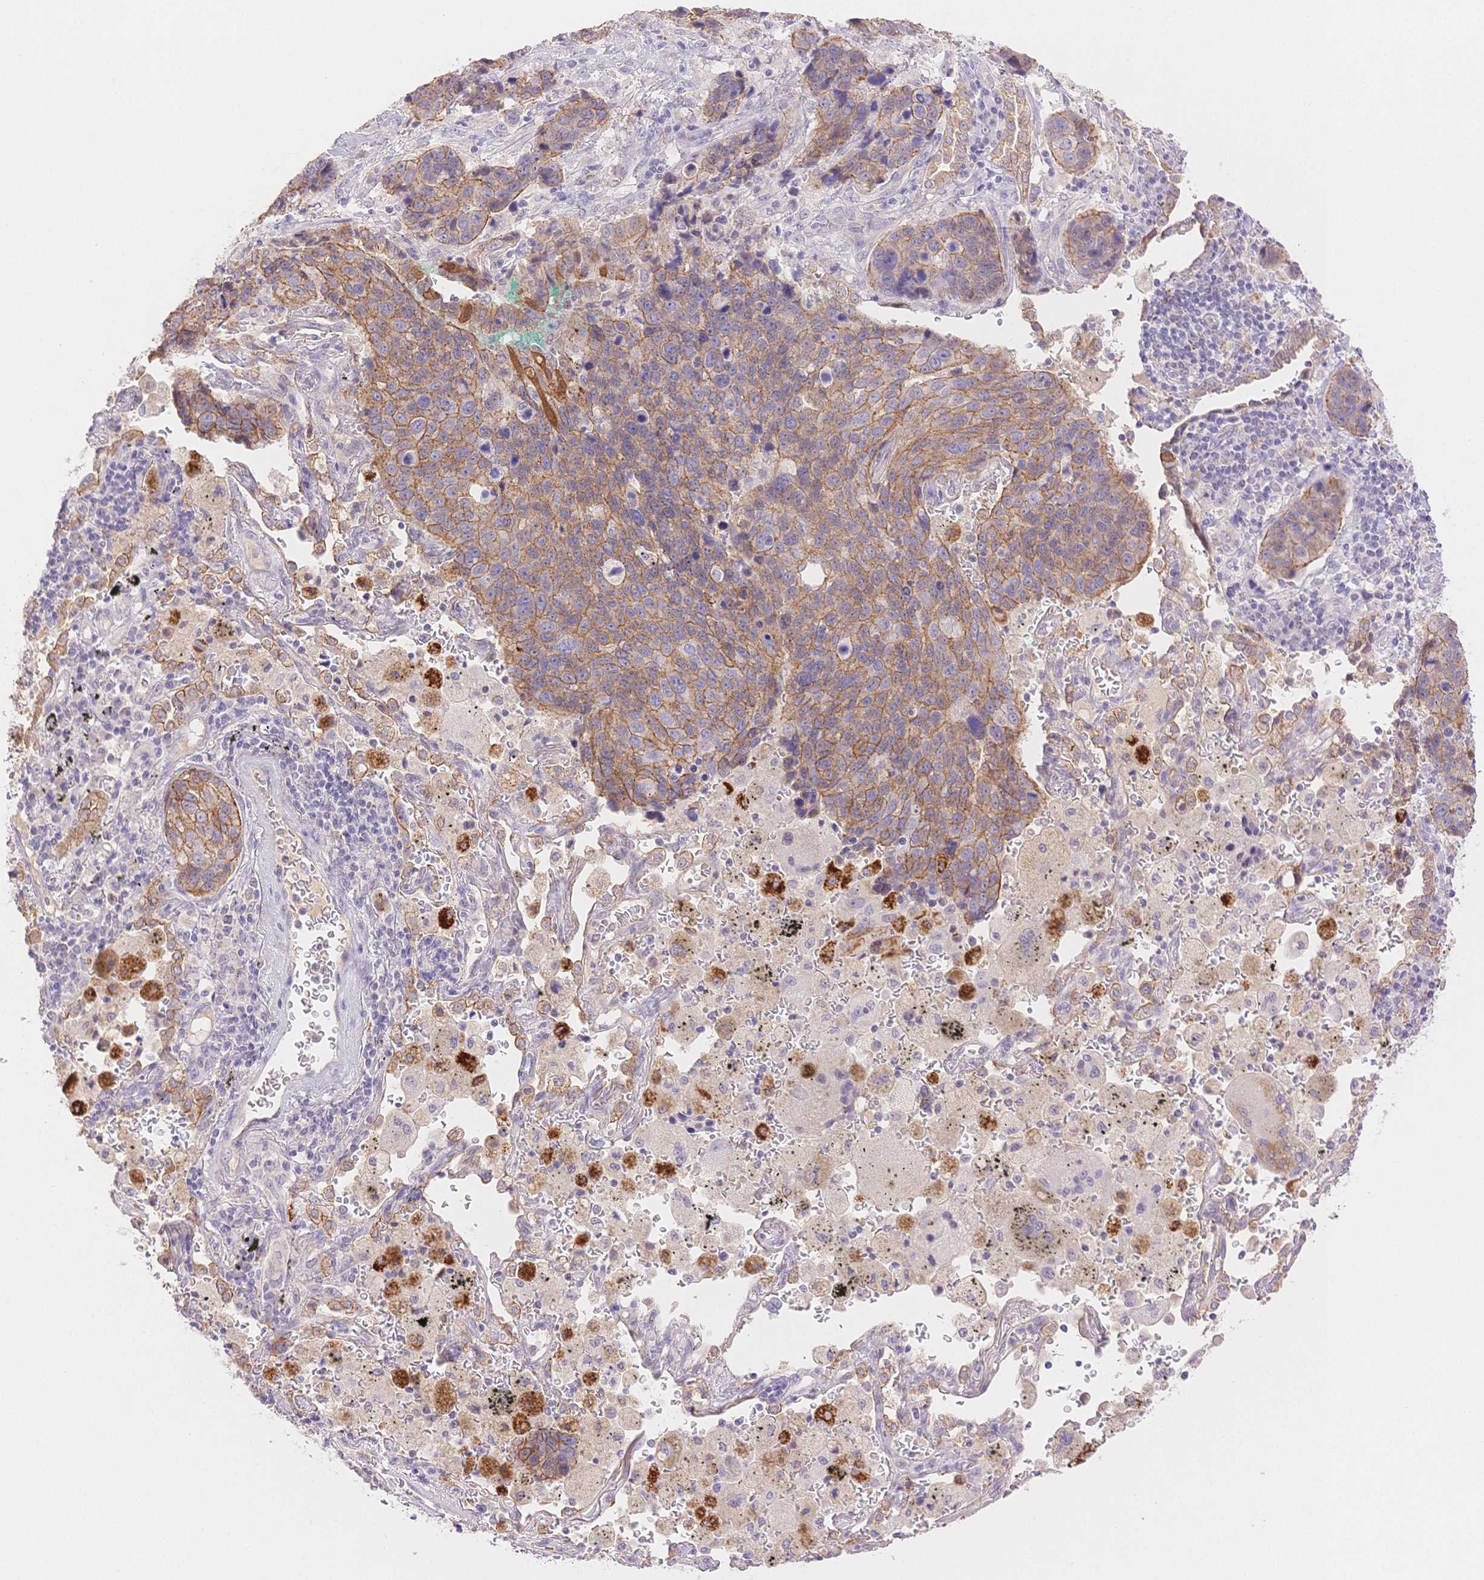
{"staining": {"intensity": "moderate", "quantity": "25%-75%", "location": "cytoplasmic/membranous"}, "tissue": "lung cancer", "cell_type": "Tumor cells", "image_type": "cancer", "snomed": [{"axis": "morphology", "description": "Squamous cell carcinoma, NOS"}, {"axis": "topography", "description": "Lymph node"}, {"axis": "topography", "description": "Lung"}], "caption": "Lung cancer (squamous cell carcinoma) stained with DAB immunohistochemistry (IHC) displays medium levels of moderate cytoplasmic/membranous staining in approximately 25%-75% of tumor cells. (Stains: DAB in brown, nuclei in blue, Microscopy: brightfield microscopy at high magnification).", "gene": "WDR54", "patient": {"sex": "male", "age": 61}}